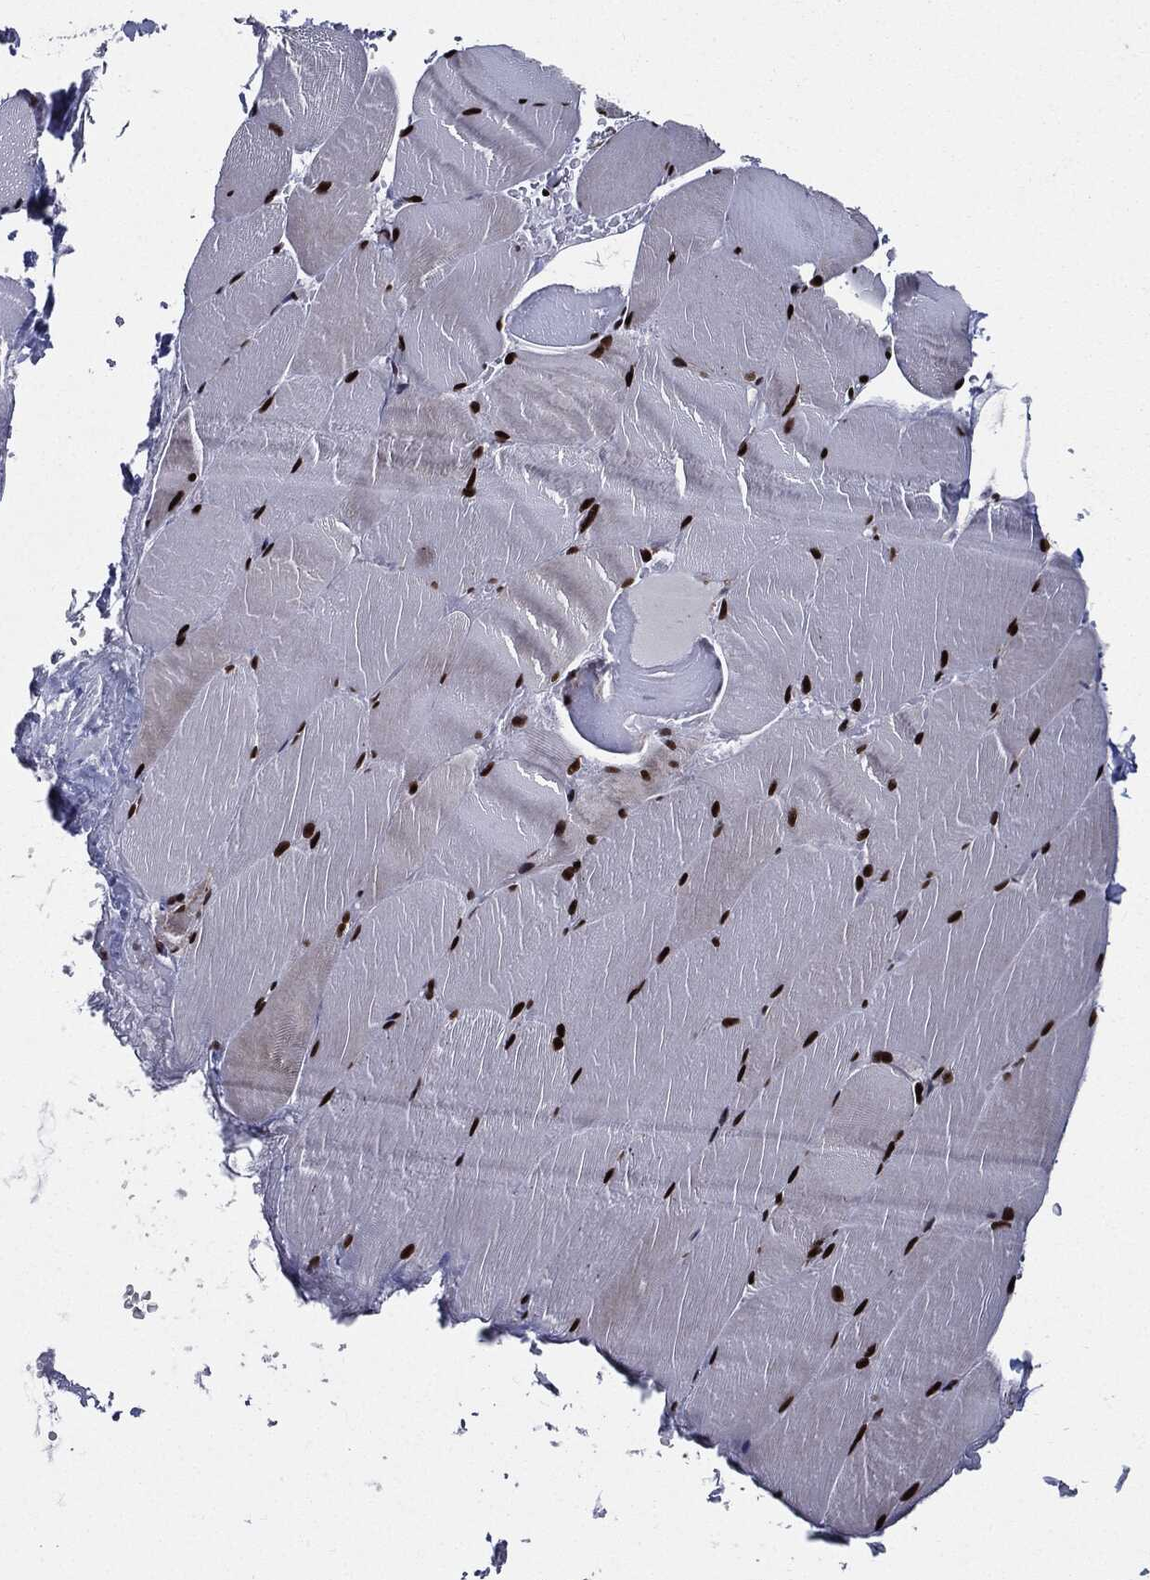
{"staining": {"intensity": "strong", "quantity": ">75%", "location": "nuclear"}, "tissue": "skeletal muscle", "cell_type": "Myocytes", "image_type": "normal", "snomed": [{"axis": "morphology", "description": "Normal tissue, NOS"}, {"axis": "topography", "description": "Skeletal muscle"}], "caption": "There is high levels of strong nuclear expression in myocytes of benign skeletal muscle, as demonstrated by immunohistochemical staining (brown color).", "gene": "ZFP91", "patient": {"sex": "female", "age": 37}}